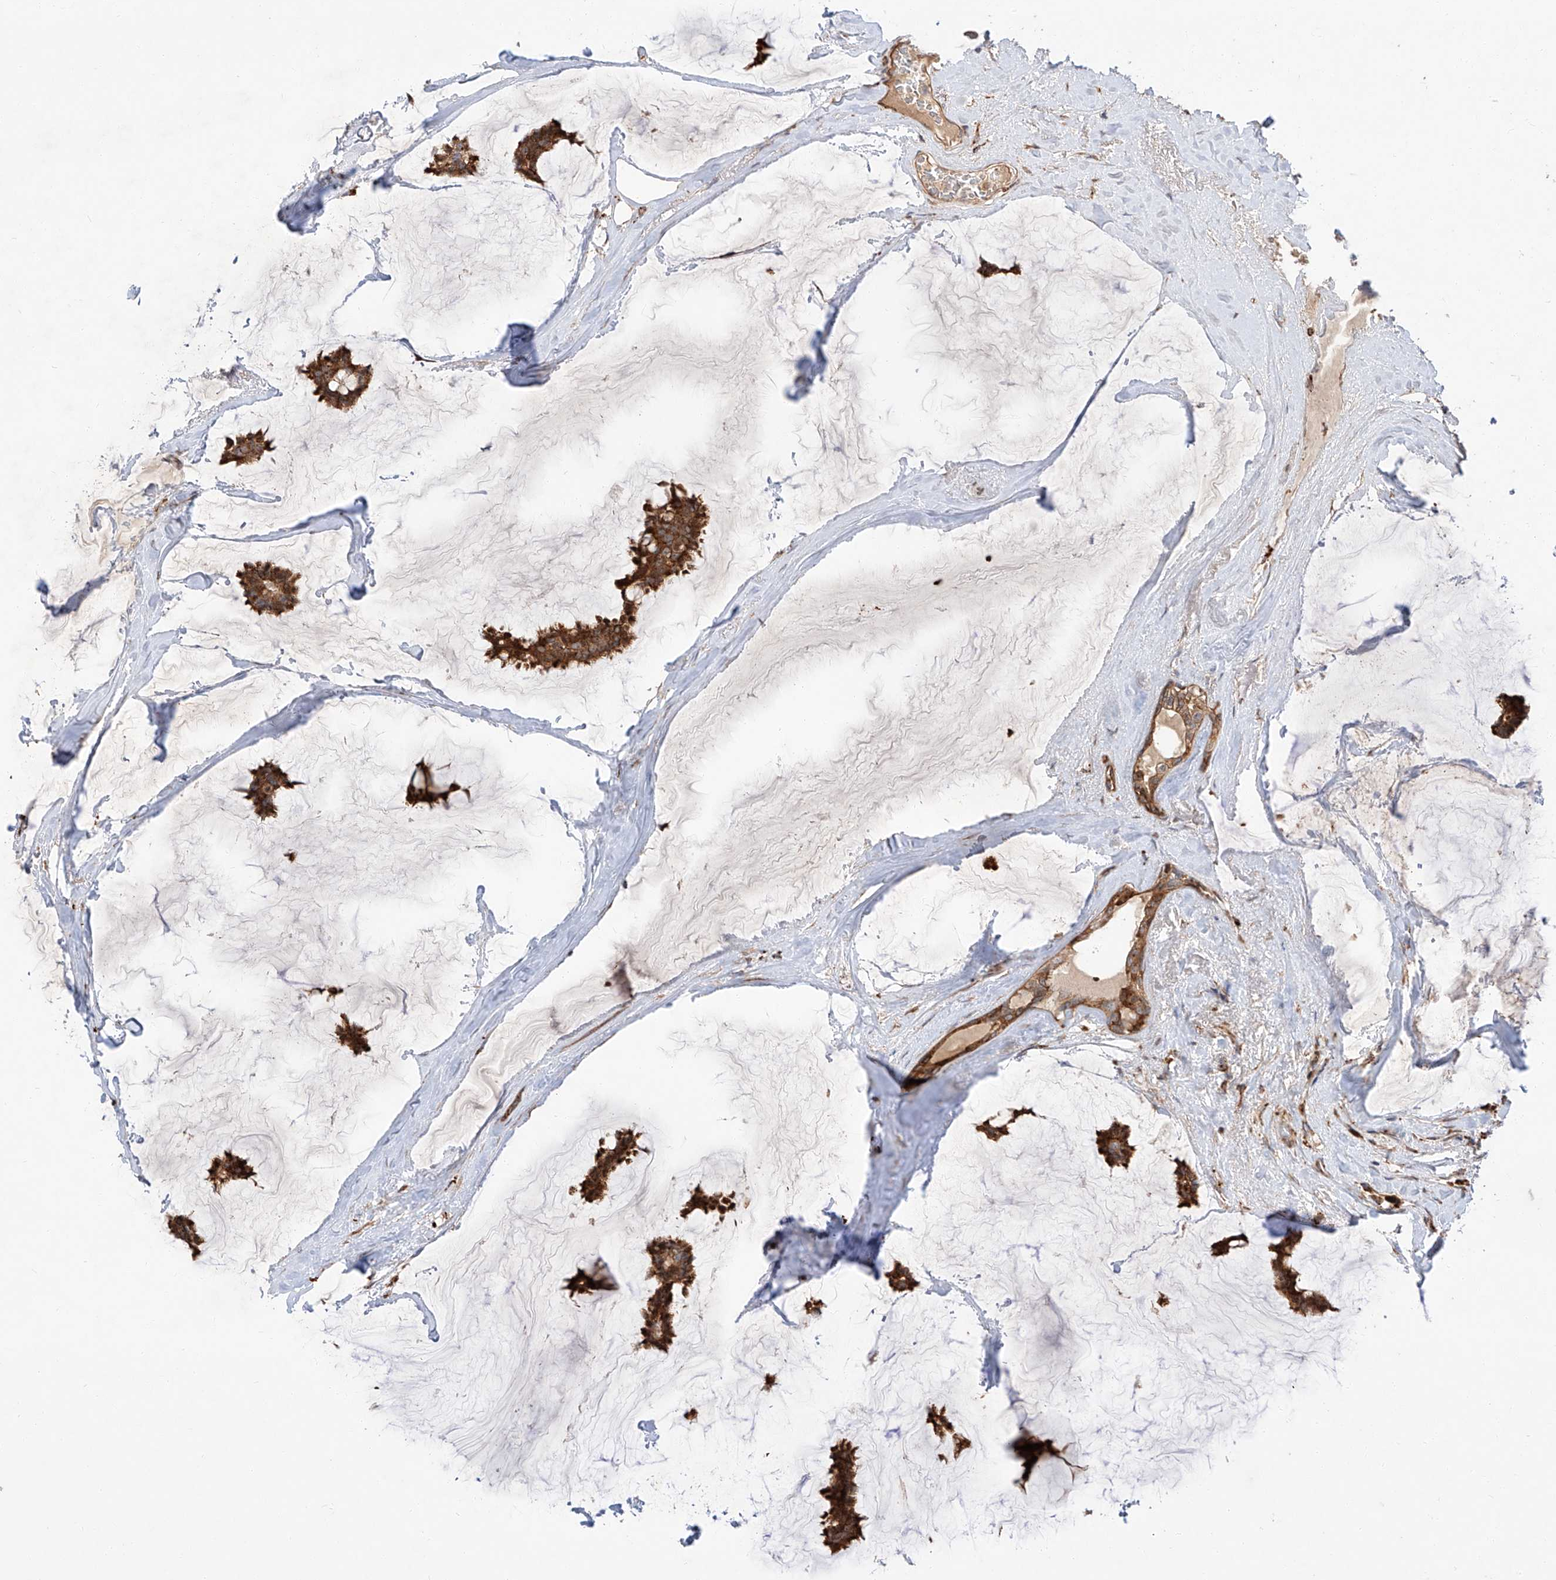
{"staining": {"intensity": "moderate", "quantity": ">75%", "location": "cytoplasmic/membranous"}, "tissue": "breast cancer", "cell_type": "Tumor cells", "image_type": "cancer", "snomed": [{"axis": "morphology", "description": "Duct carcinoma"}, {"axis": "topography", "description": "Breast"}], "caption": "High-magnification brightfield microscopy of breast cancer (invasive ductal carcinoma) stained with DAB (brown) and counterstained with hematoxylin (blue). tumor cells exhibit moderate cytoplasmic/membranous staining is identified in about>75% of cells.", "gene": "DIRAS3", "patient": {"sex": "female", "age": 93}}